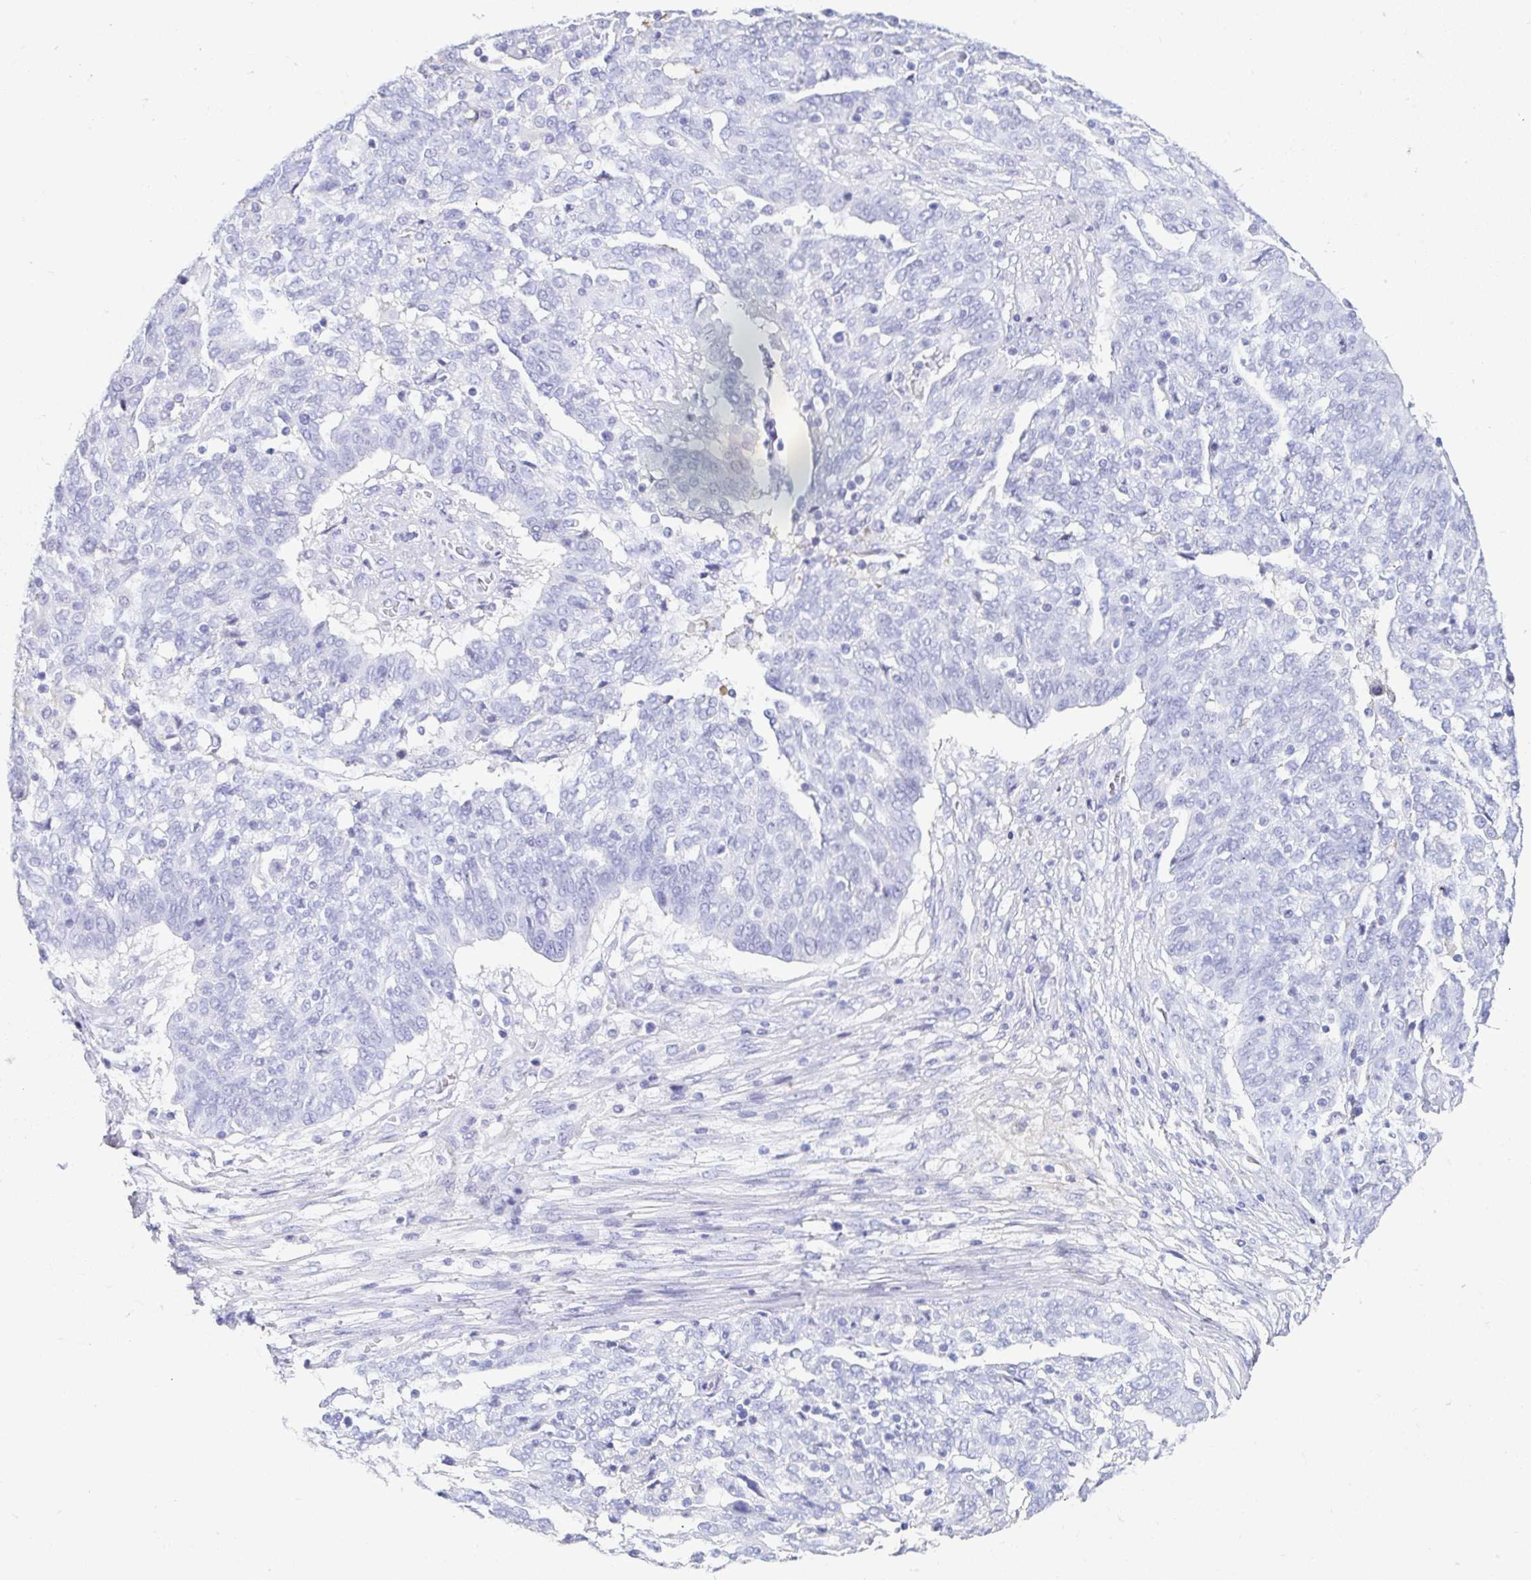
{"staining": {"intensity": "negative", "quantity": "none", "location": "none"}, "tissue": "ovarian cancer", "cell_type": "Tumor cells", "image_type": "cancer", "snomed": [{"axis": "morphology", "description": "Cystadenocarcinoma, serous, NOS"}, {"axis": "topography", "description": "Ovary"}], "caption": "The IHC histopathology image has no significant staining in tumor cells of serous cystadenocarcinoma (ovarian) tissue. (IHC, brightfield microscopy, high magnification).", "gene": "GKN1", "patient": {"sex": "female", "age": 67}}